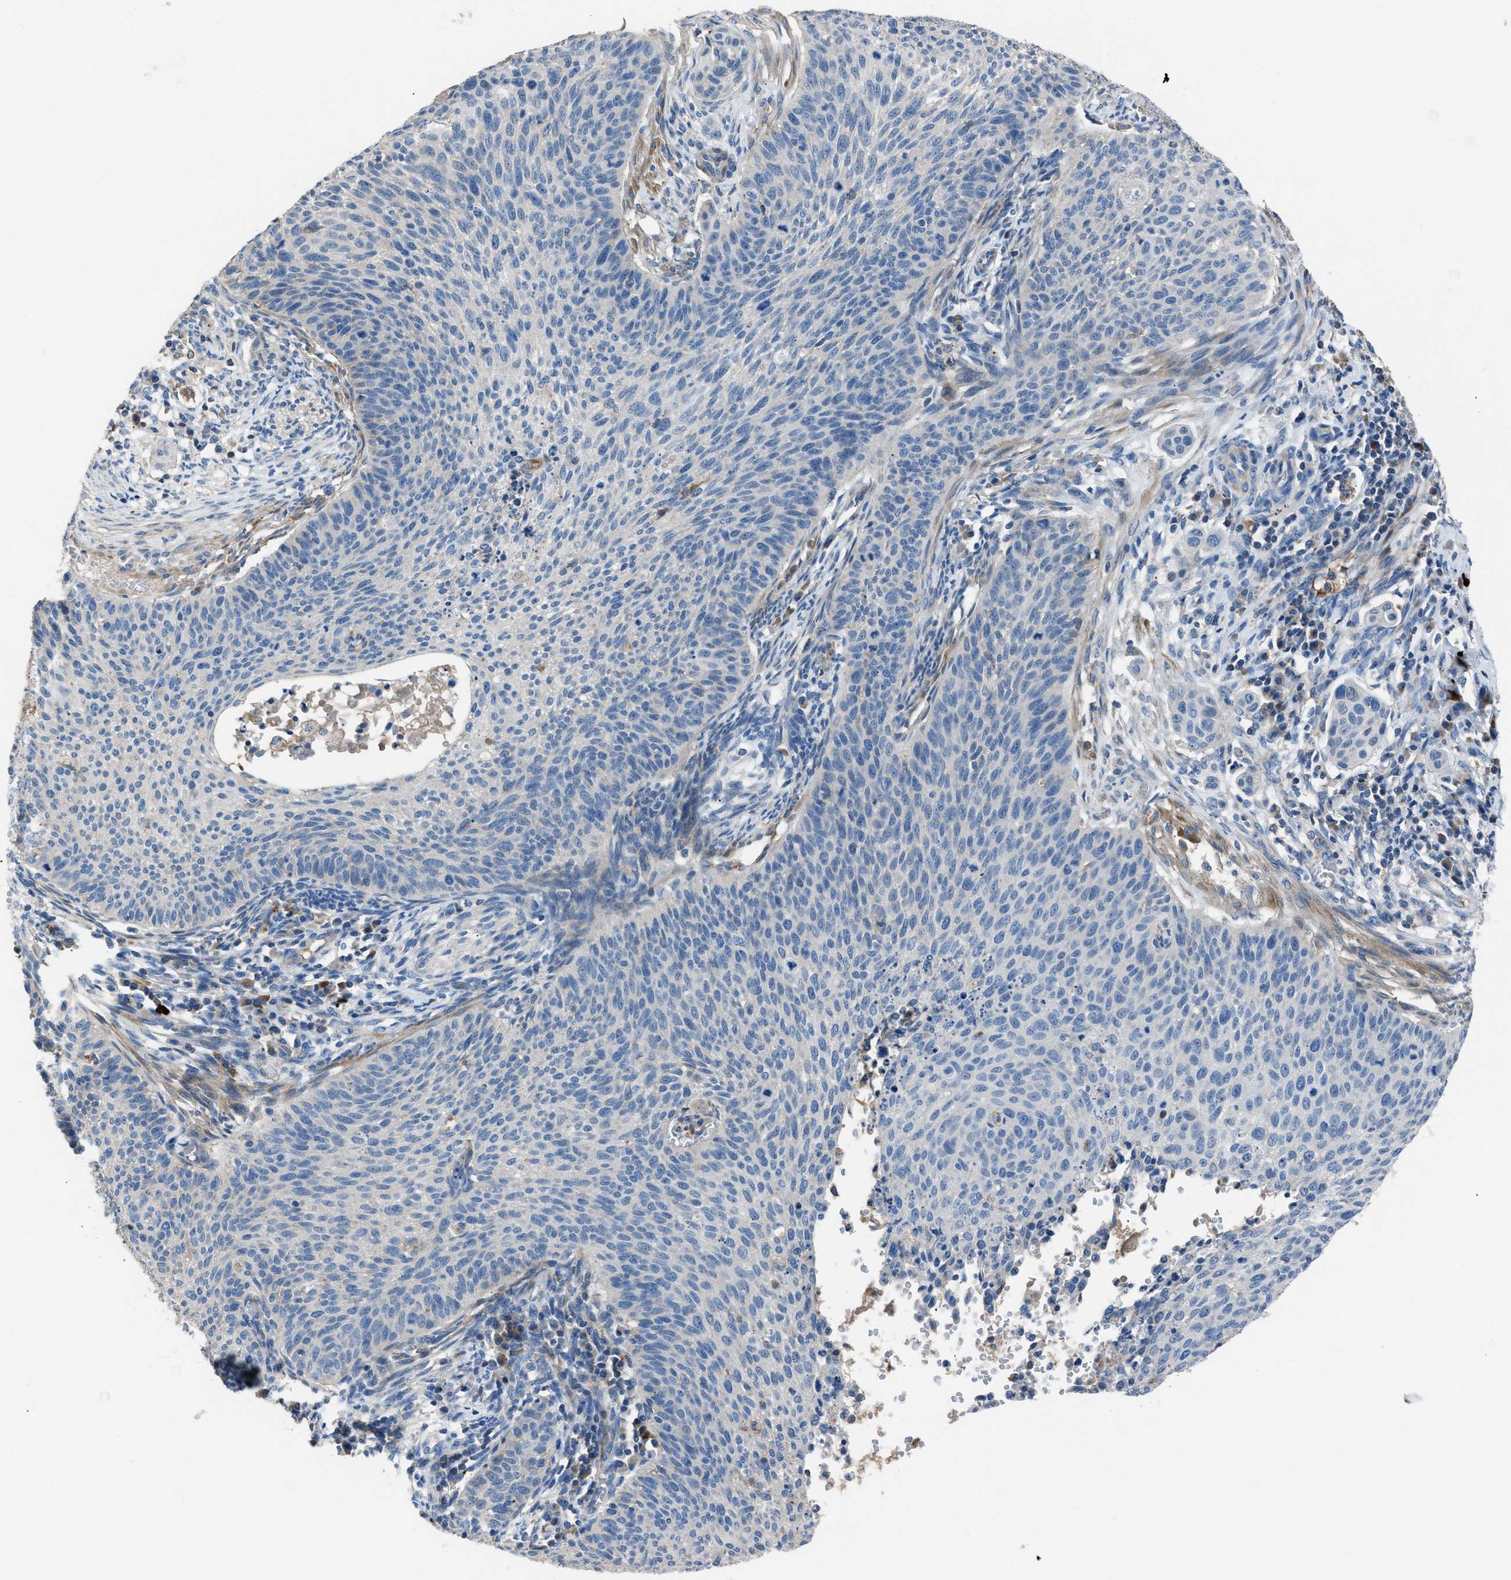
{"staining": {"intensity": "negative", "quantity": "none", "location": "none"}, "tissue": "cervical cancer", "cell_type": "Tumor cells", "image_type": "cancer", "snomed": [{"axis": "morphology", "description": "Squamous cell carcinoma, NOS"}, {"axis": "topography", "description": "Cervix"}], "caption": "Cervical squamous cell carcinoma was stained to show a protein in brown. There is no significant positivity in tumor cells. (Brightfield microscopy of DAB IHC at high magnification).", "gene": "SGCZ", "patient": {"sex": "female", "age": 70}}